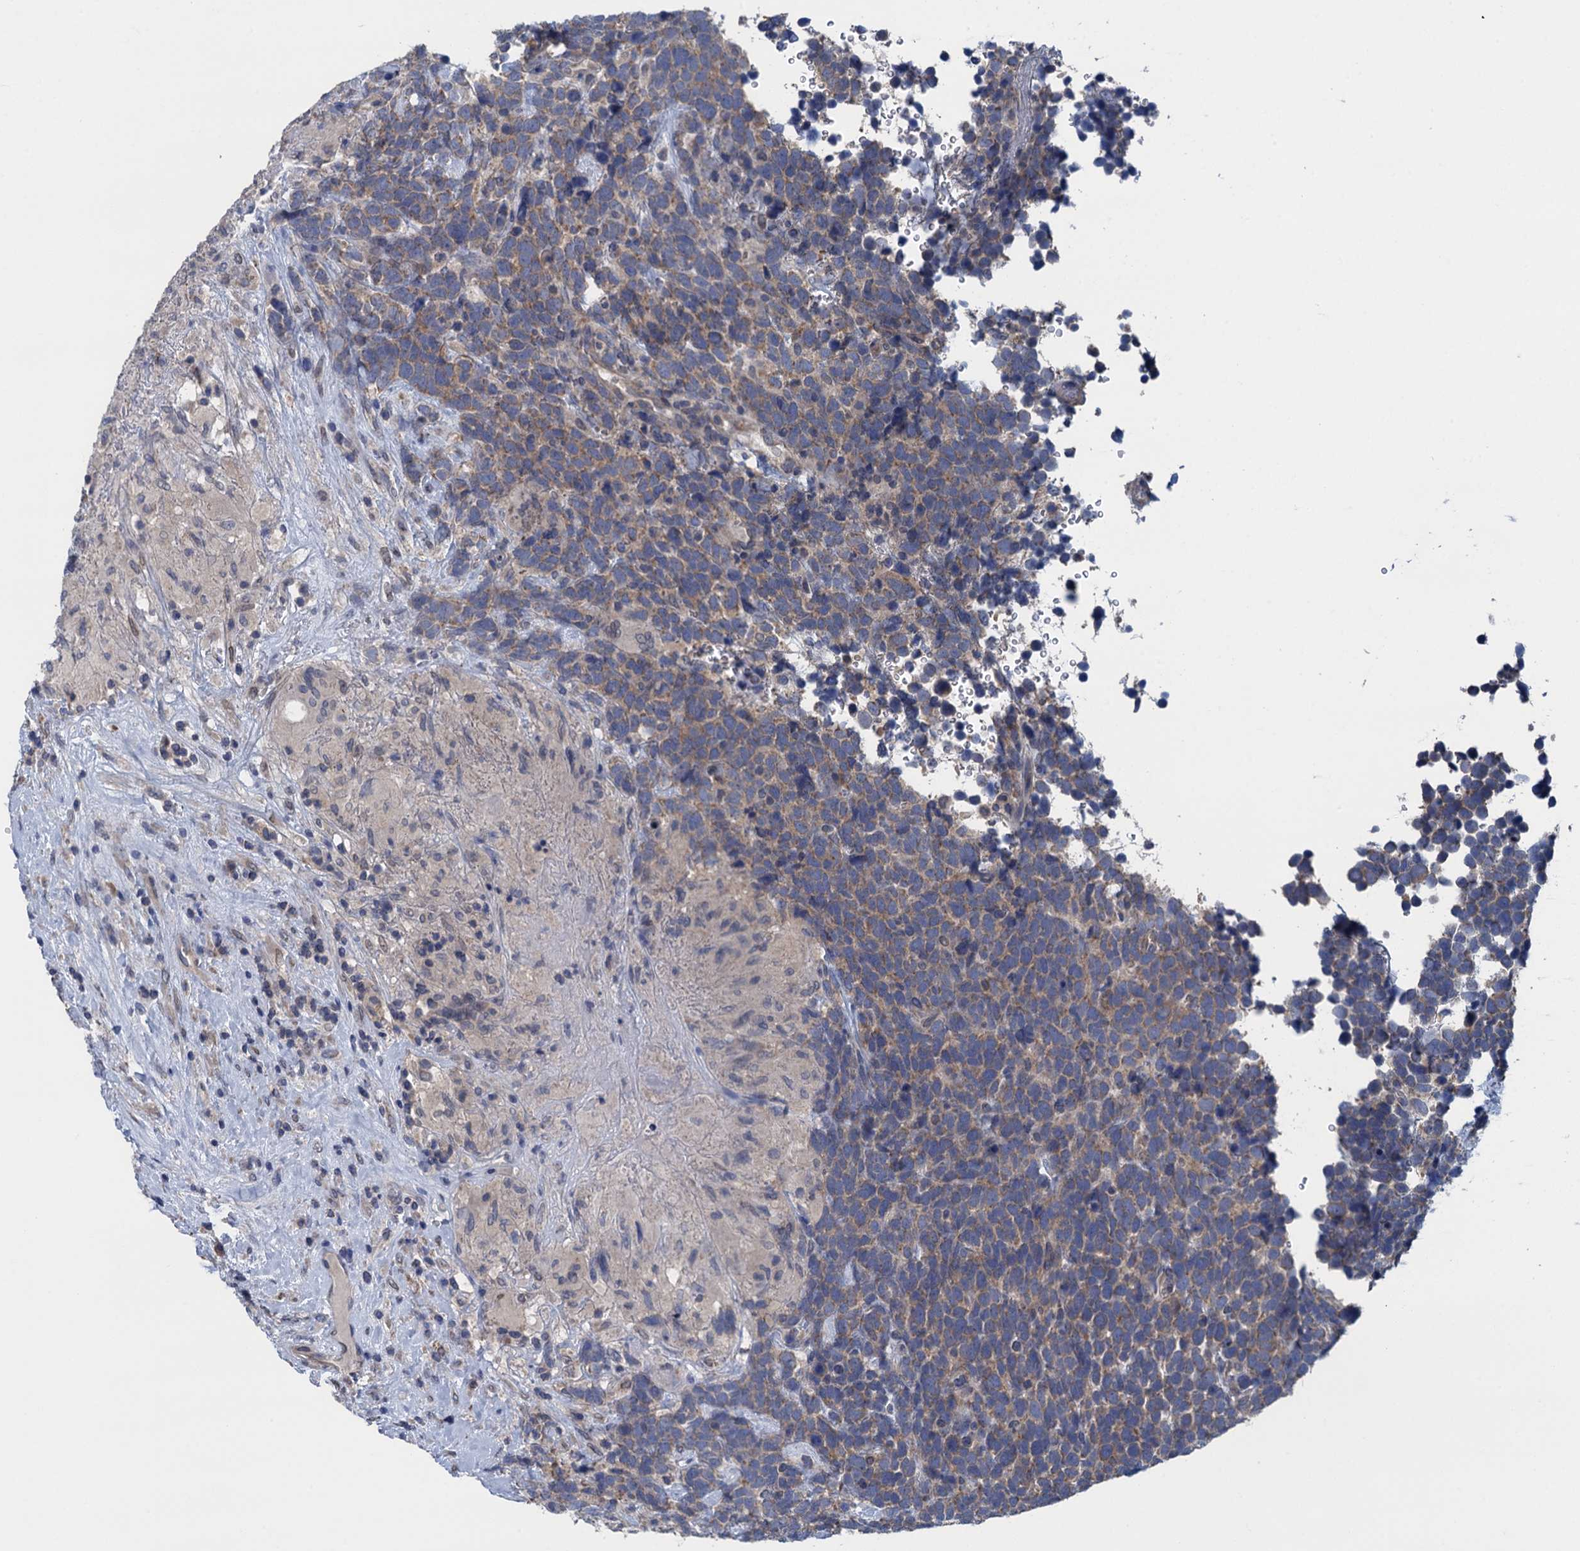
{"staining": {"intensity": "weak", "quantity": ">75%", "location": "cytoplasmic/membranous"}, "tissue": "urothelial cancer", "cell_type": "Tumor cells", "image_type": "cancer", "snomed": [{"axis": "morphology", "description": "Urothelial carcinoma, High grade"}, {"axis": "topography", "description": "Urinary bladder"}], "caption": "The photomicrograph displays a brown stain indicating the presence of a protein in the cytoplasmic/membranous of tumor cells in urothelial cancer.", "gene": "CTU2", "patient": {"sex": "female", "age": 82}}